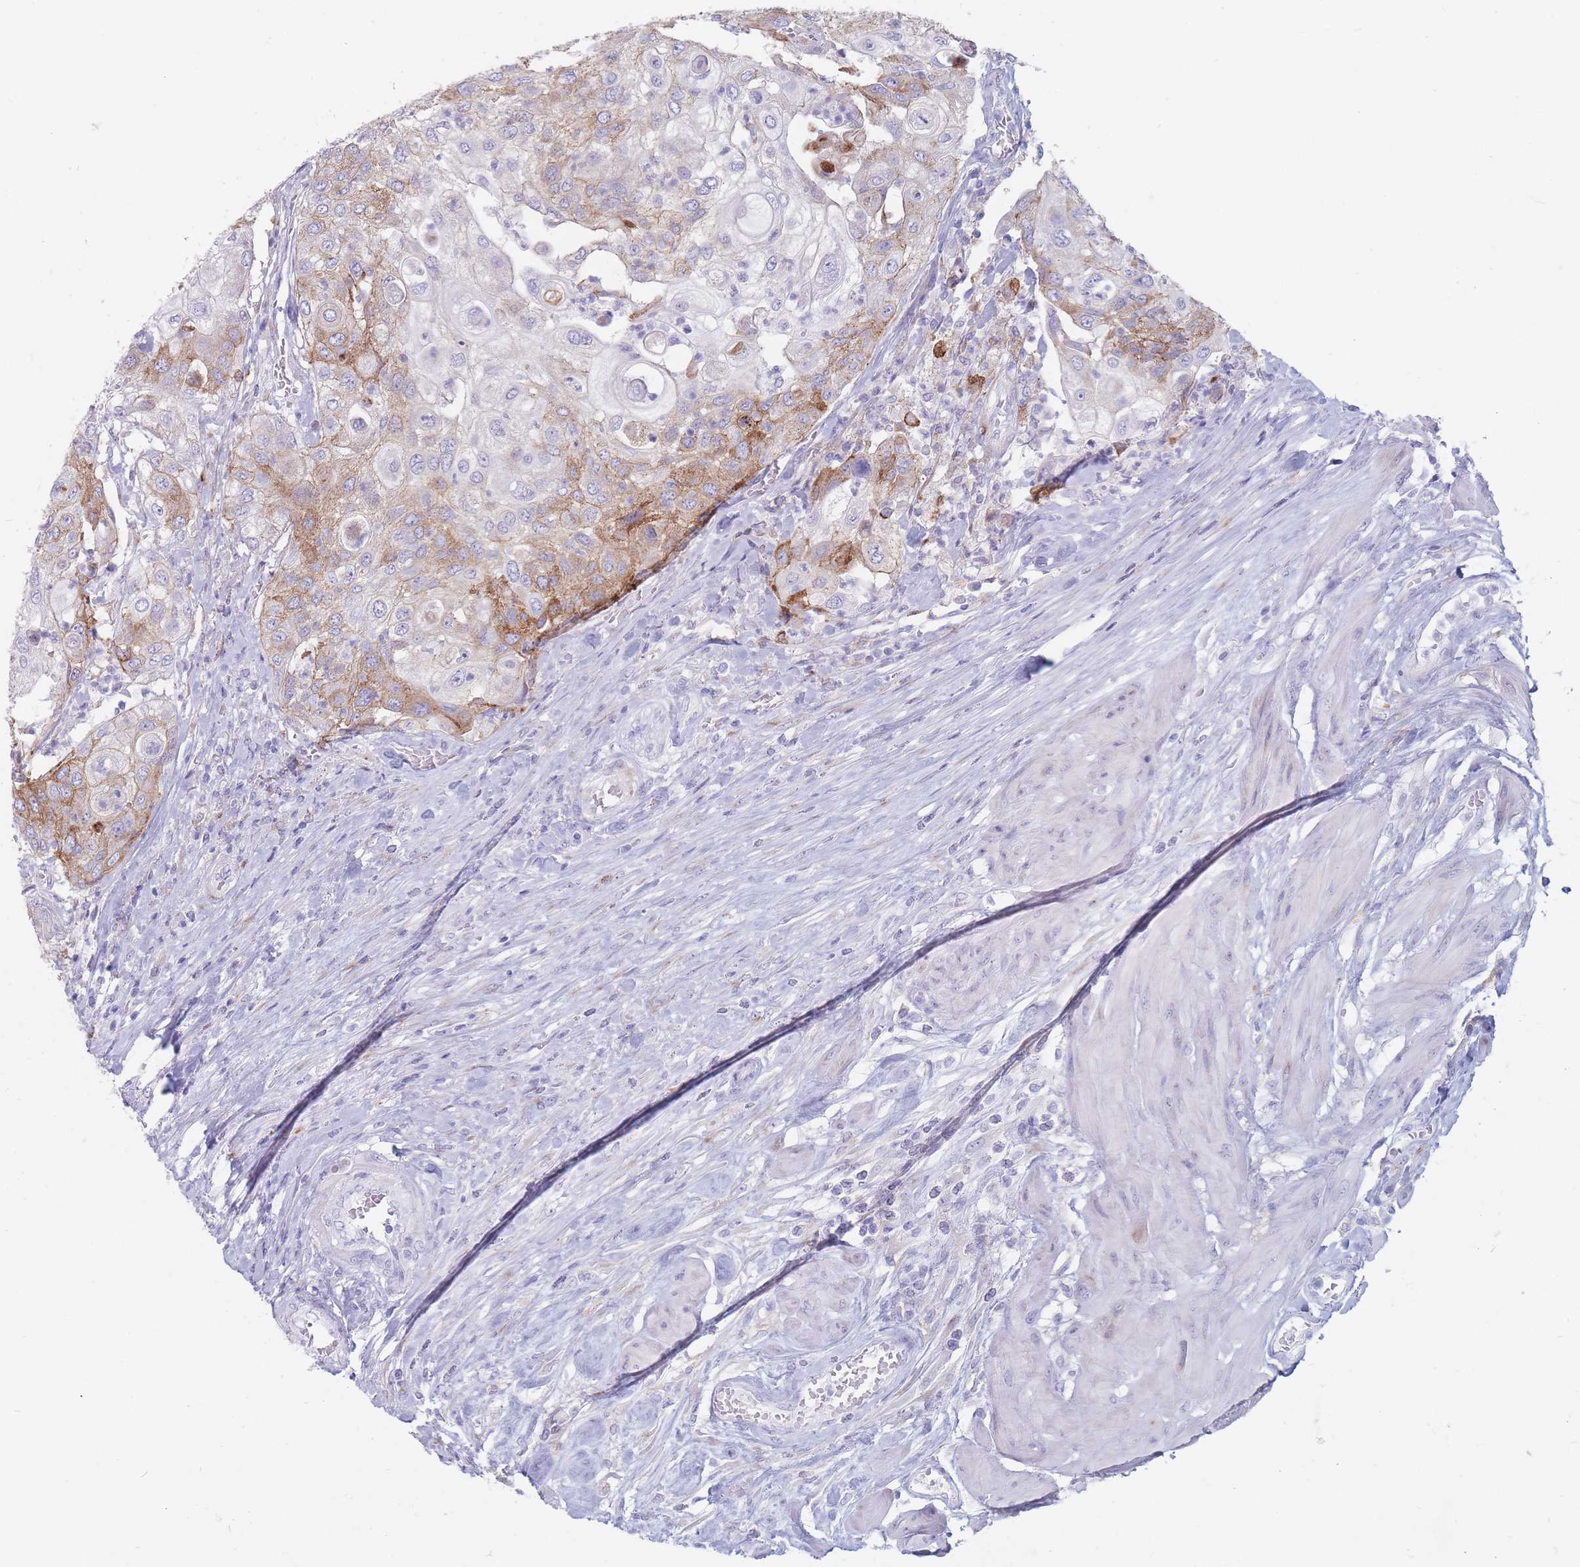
{"staining": {"intensity": "moderate", "quantity": "25%-75%", "location": "cytoplasmic/membranous"}, "tissue": "urothelial cancer", "cell_type": "Tumor cells", "image_type": "cancer", "snomed": [{"axis": "morphology", "description": "Urothelial carcinoma, High grade"}, {"axis": "topography", "description": "Urinary bladder"}], "caption": "Human urothelial cancer stained with a protein marker exhibits moderate staining in tumor cells.", "gene": "ST3GAL5", "patient": {"sex": "female", "age": 79}}